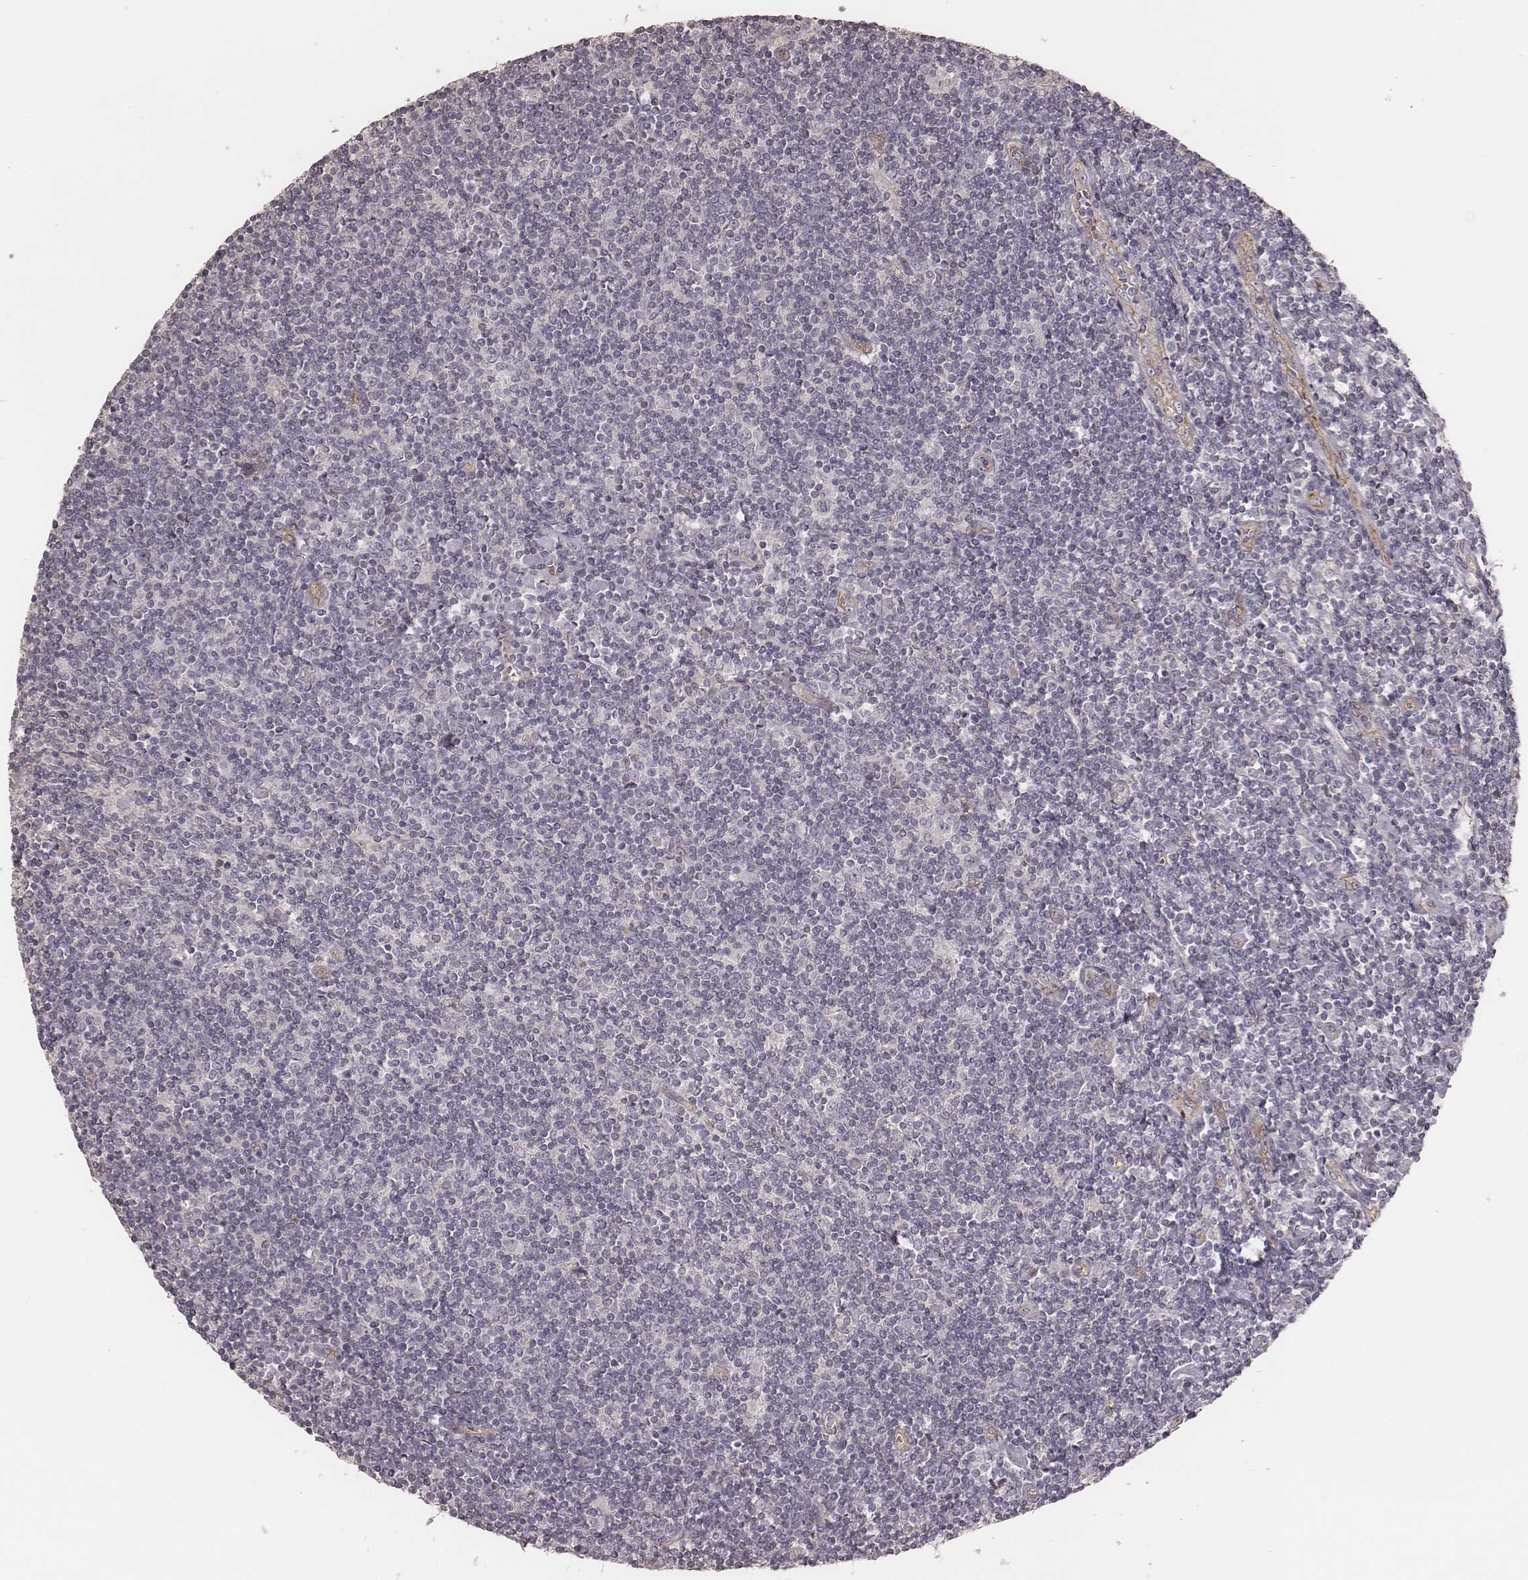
{"staining": {"intensity": "negative", "quantity": "none", "location": "none"}, "tissue": "lymphoma", "cell_type": "Tumor cells", "image_type": "cancer", "snomed": [{"axis": "morphology", "description": "Hodgkin's disease, NOS"}, {"axis": "topography", "description": "Lymph node"}], "caption": "There is no significant staining in tumor cells of lymphoma.", "gene": "OTOGL", "patient": {"sex": "male", "age": 40}}